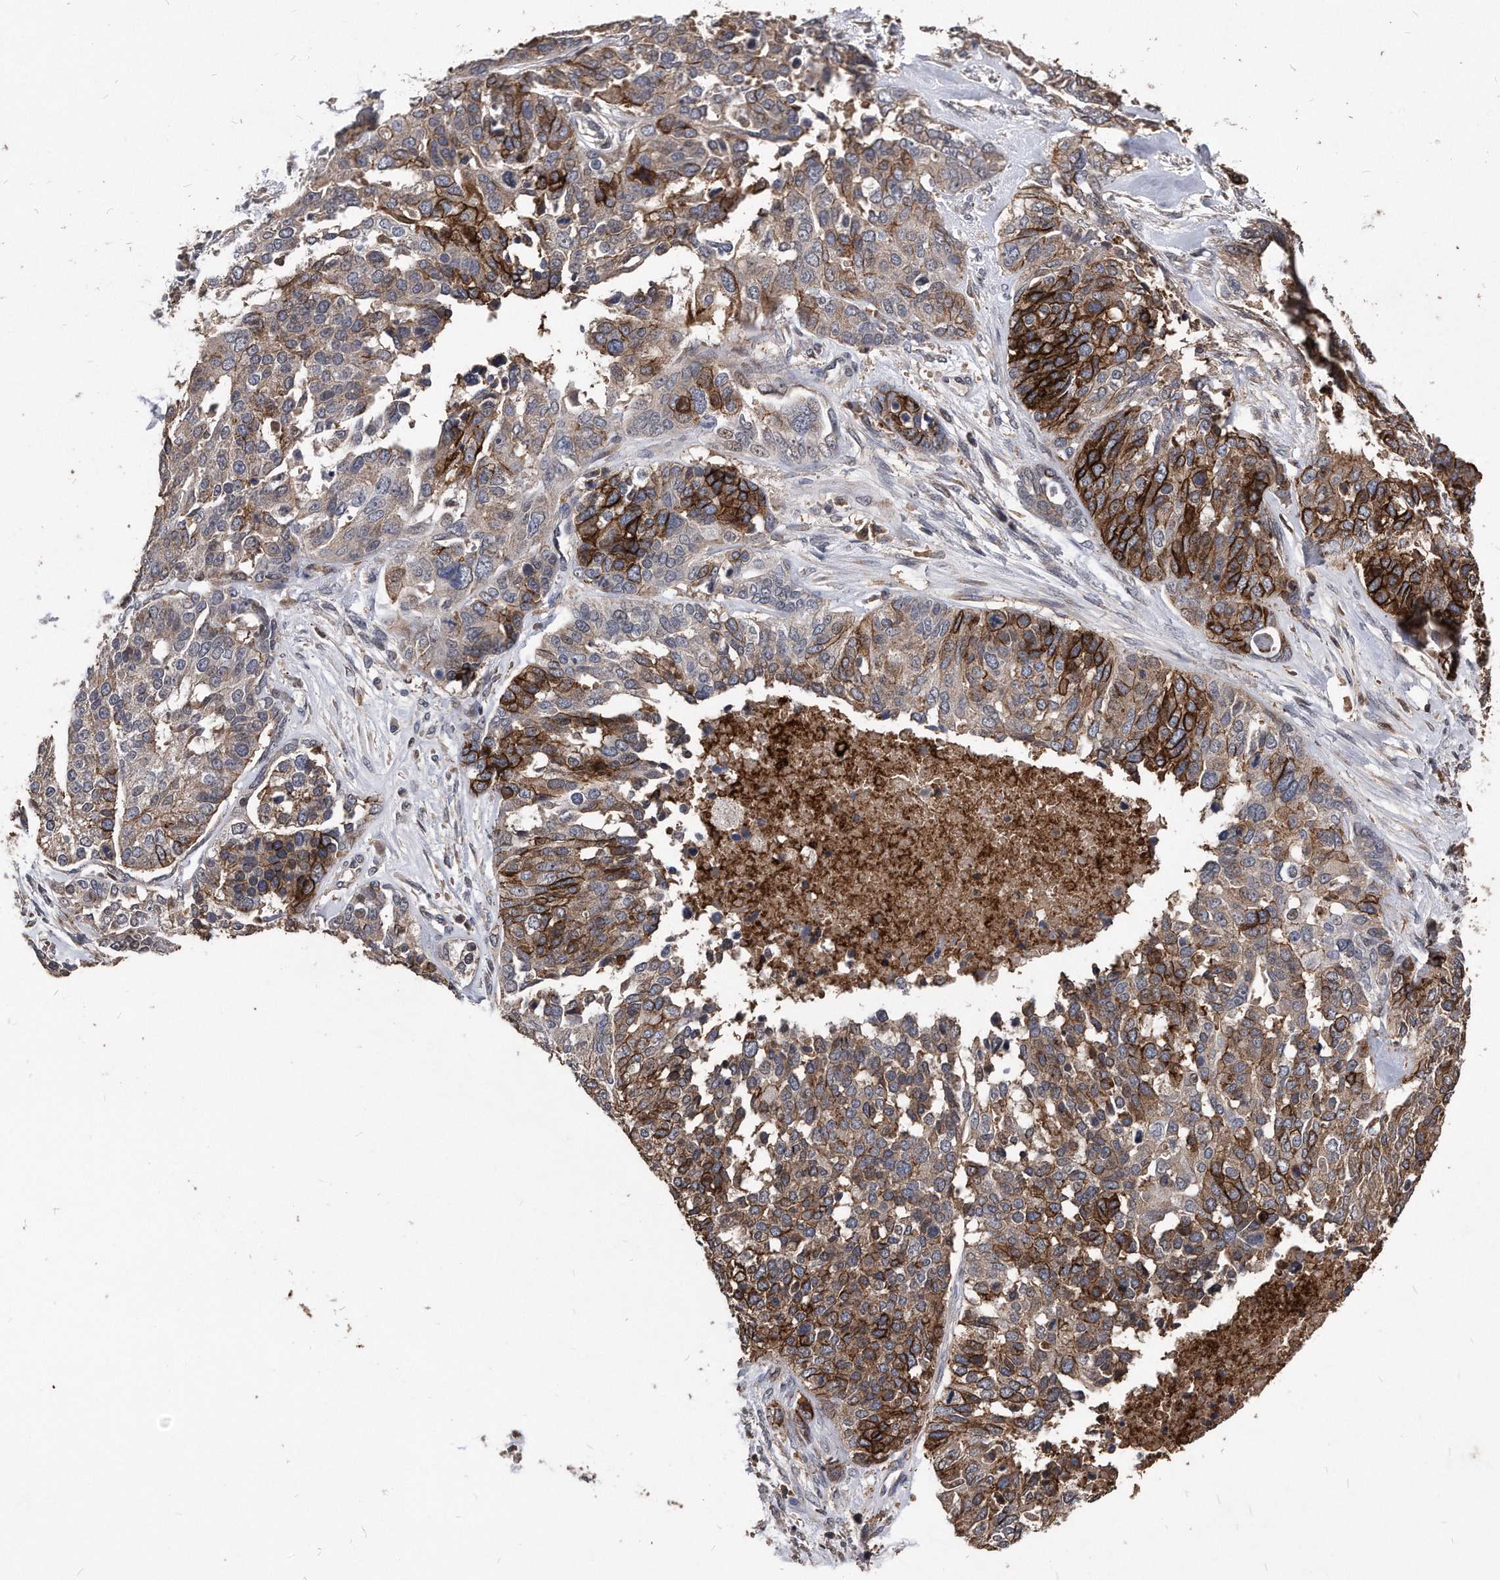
{"staining": {"intensity": "strong", "quantity": "25%-75%", "location": "cytoplasmic/membranous"}, "tissue": "ovarian cancer", "cell_type": "Tumor cells", "image_type": "cancer", "snomed": [{"axis": "morphology", "description": "Cystadenocarcinoma, serous, NOS"}, {"axis": "topography", "description": "Ovary"}], "caption": "IHC of ovarian serous cystadenocarcinoma shows high levels of strong cytoplasmic/membranous positivity in approximately 25%-75% of tumor cells.", "gene": "IL20RA", "patient": {"sex": "female", "age": 44}}